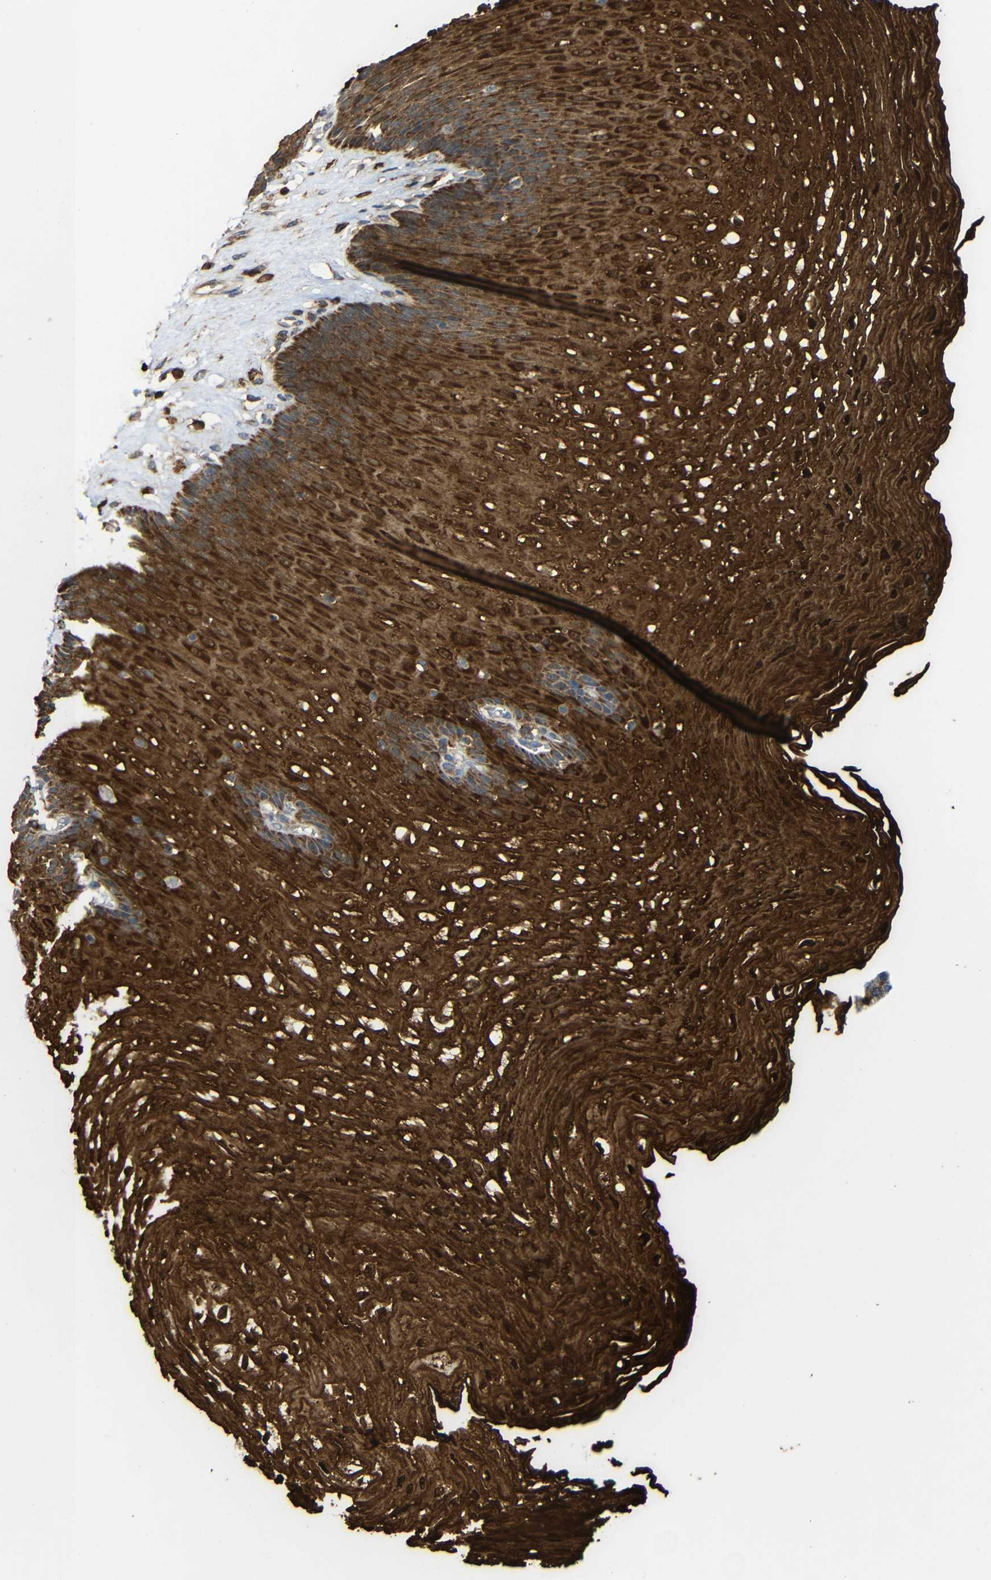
{"staining": {"intensity": "strong", "quantity": ">75%", "location": "cytoplasmic/membranous"}, "tissue": "esophagus", "cell_type": "Squamous epithelial cells", "image_type": "normal", "snomed": [{"axis": "morphology", "description": "Normal tissue, NOS"}, {"axis": "topography", "description": "Esophagus"}], "caption": "A brown stain labels strong cytoplasmic/membranous expression of a protein in squamous epithelial cells of unremarkable esophagus. (IHC, brightfield microscopy, high magnification).", "gene": "C1GALT1", "patient": {"sex": "male", "age": 48}}